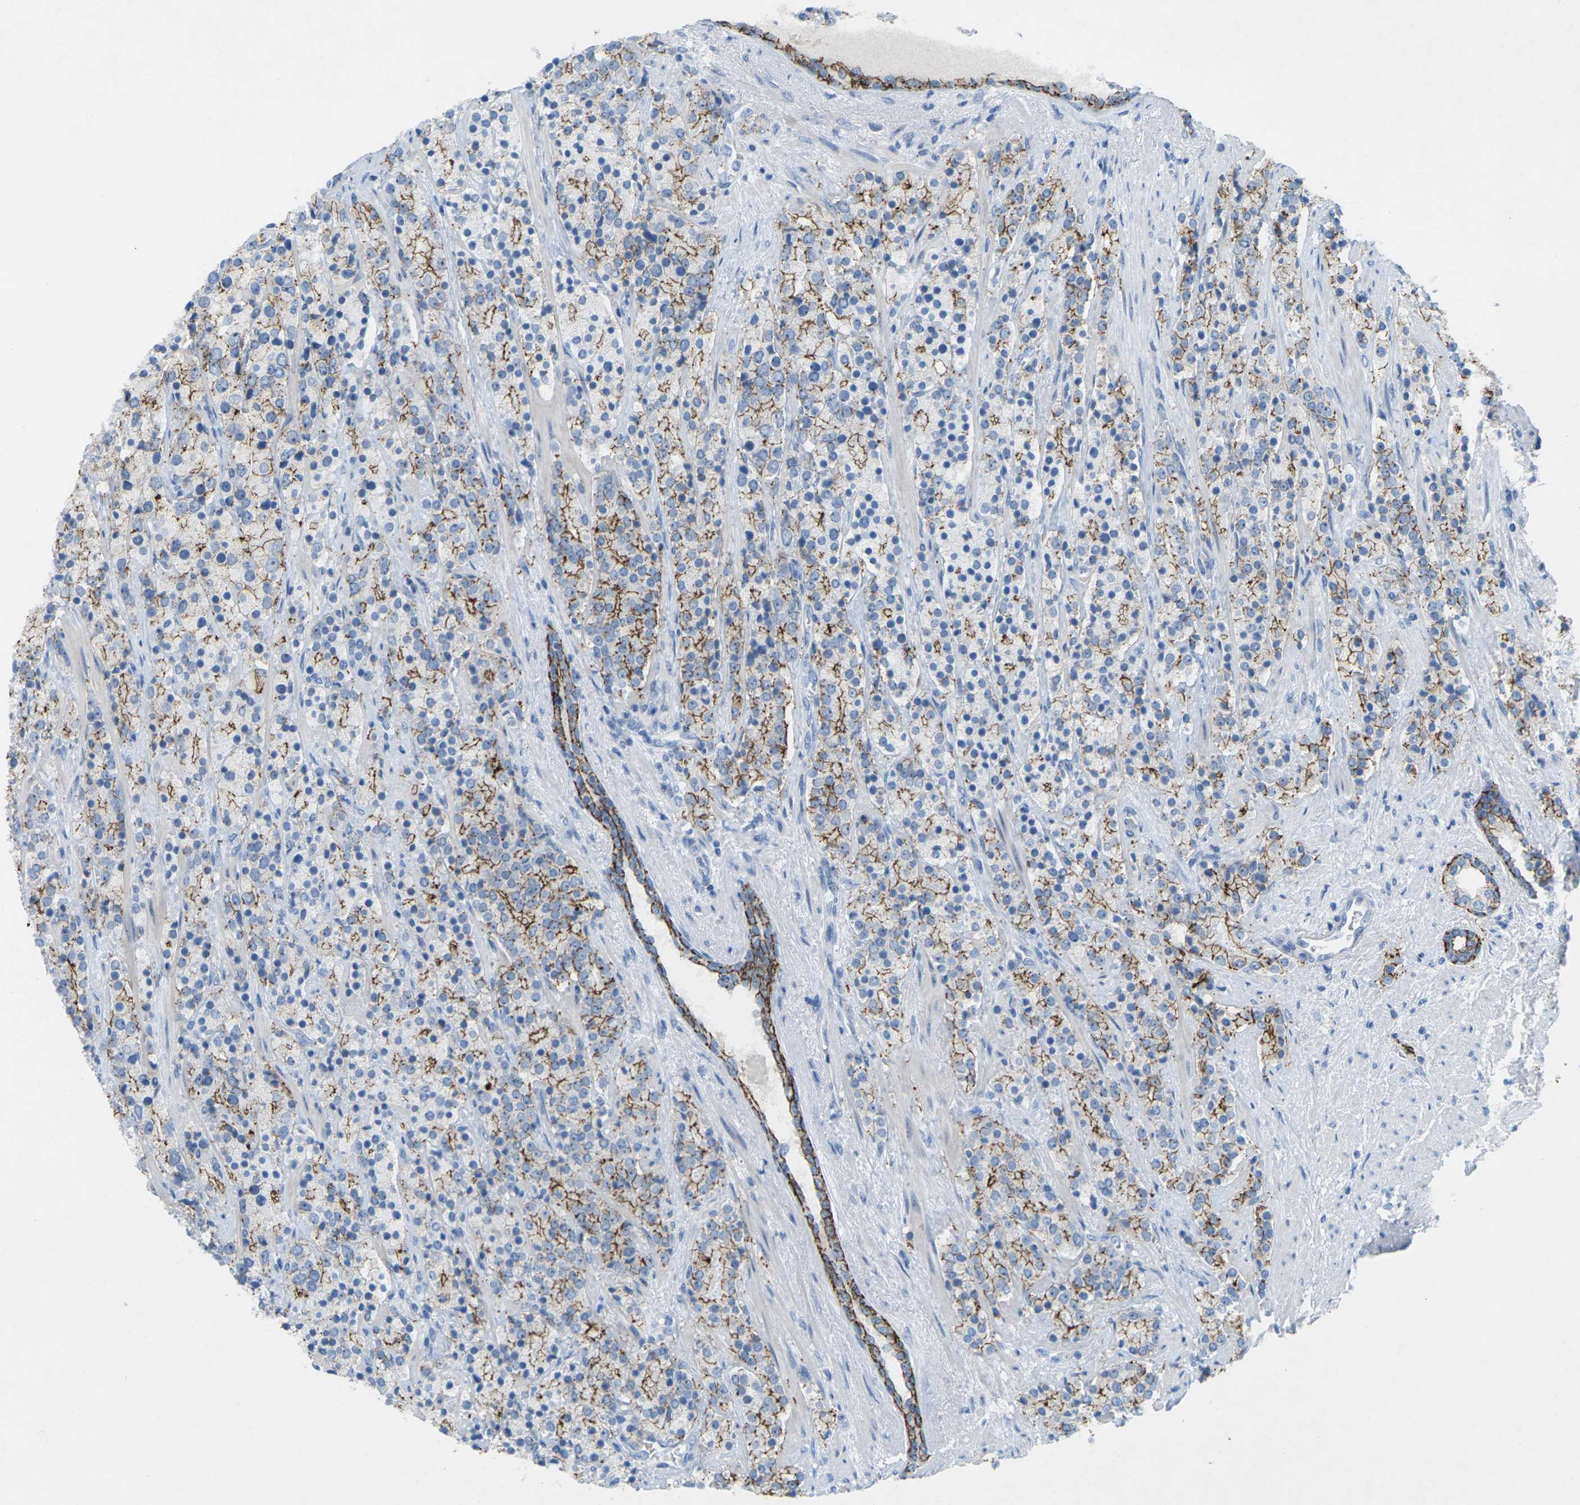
{"staining": {"intensity": "moderate", "quantity": "25%-75%", "location": "cytoplasmic/membranous"}, "tissue": "prostate cancer", "cell_type": "Tumor cells", "image_type": "cancer", "snomed": [{"axis": "morphology", "description": "Adenocarcinoma, High grade"}, {"axis": "topography", "description": "Prostate"}], "caption": "Prostate cancer (high-grade adenocarcinoma) stained for a protein (brown) shows moderate cytoplasmic/membranous positive staining in about 25%-75% of tumor cells.", "gene": "CLDN3", "patient": {"sex": "male", "age": 71}}